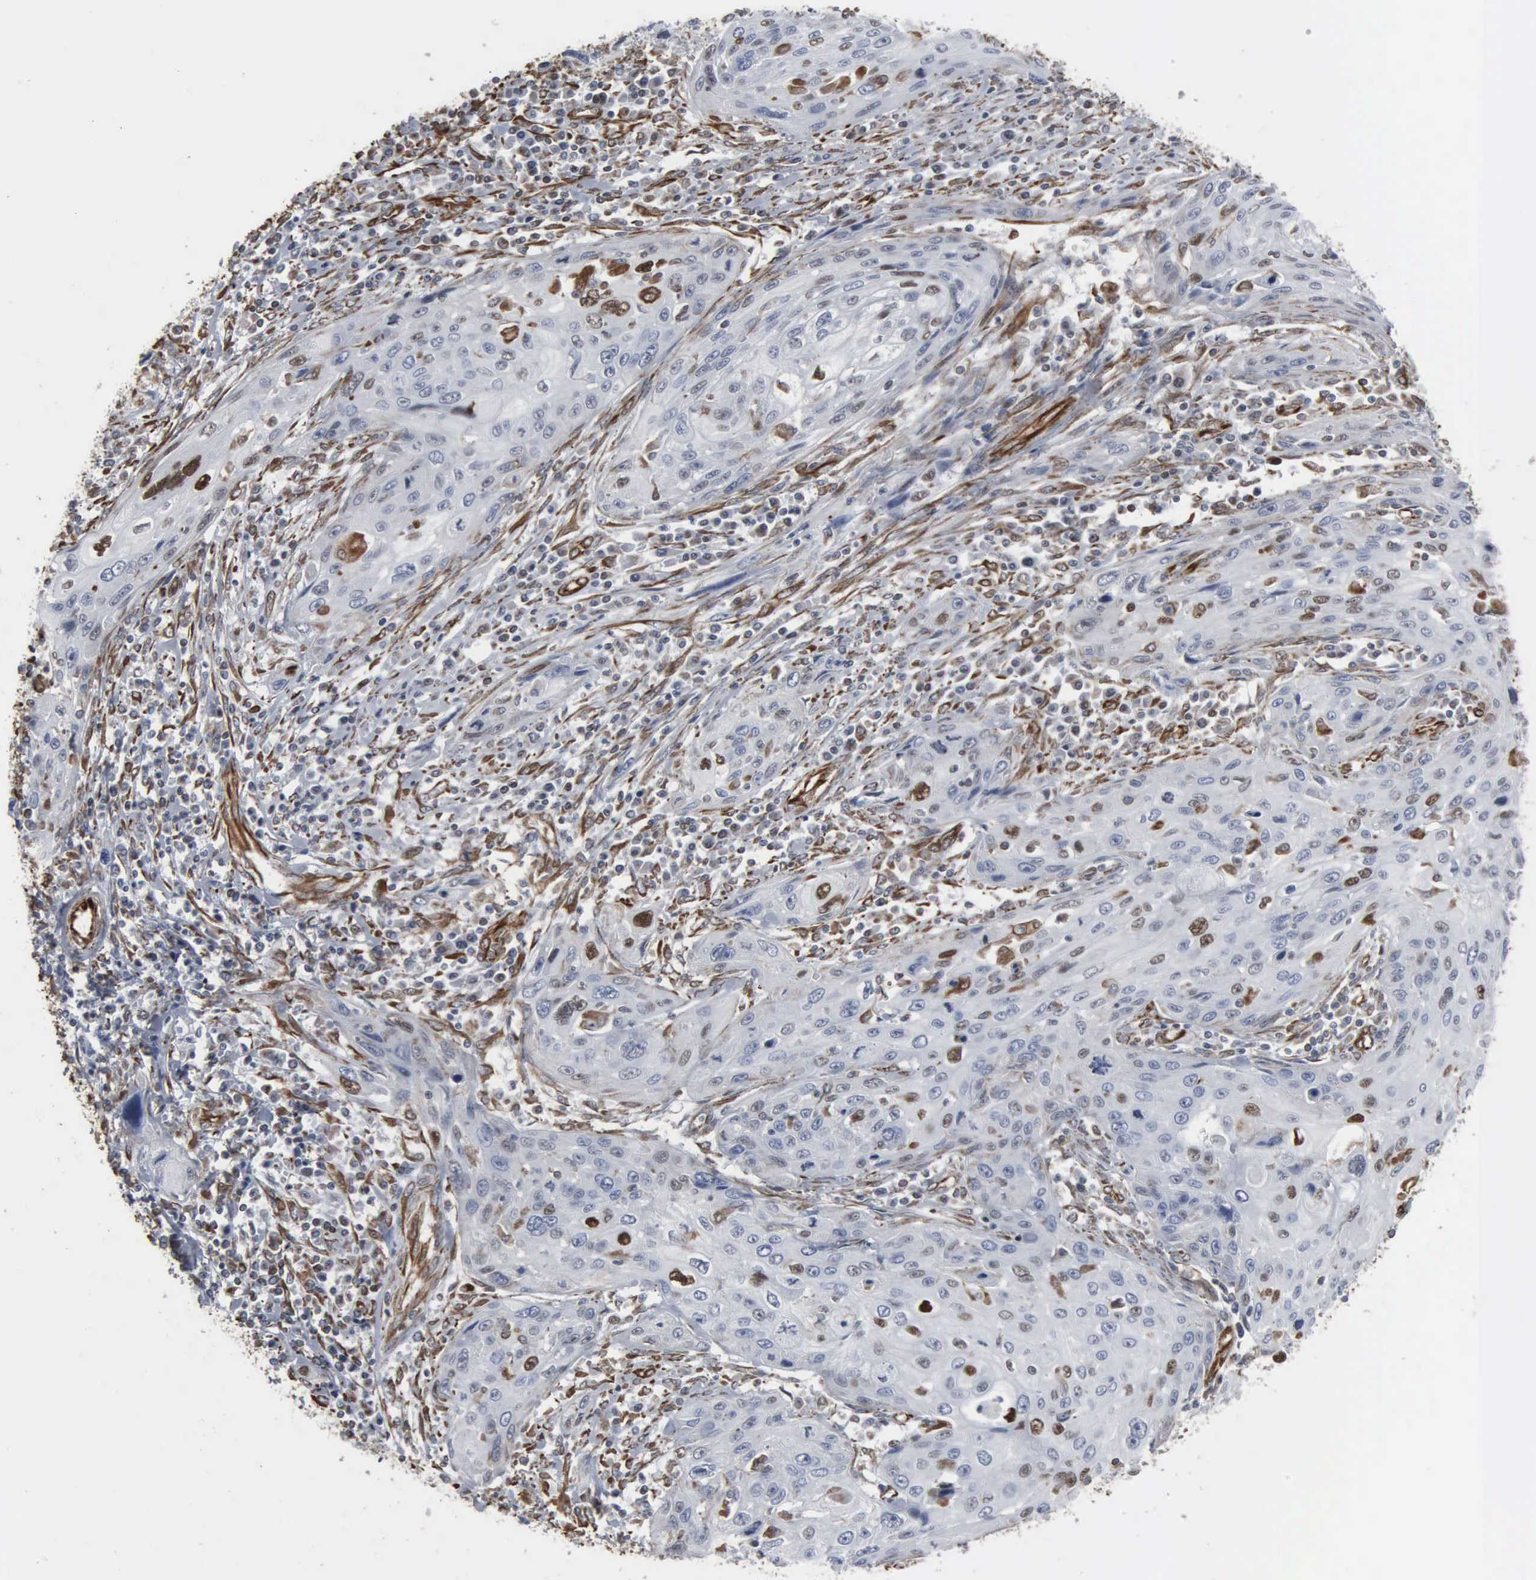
{"staining": {"intensity": "moderate", "quantity": "<25%", "location": "nuclear"}, "tissue": "cervical cancer", "cell_type": "Tumor cells", "image_type": "cancer", "snomed": [{"axis": "morphology", "description": "Squamous cell carcinoma, NOS"}, {"axis": "topography", "description": "Cervix"}], "caption": "Tumor cells reveal low levels of moderate nuclear expression in approximately <25% of cells in cervical cancer.", "gene": "CCNE1", "patient": {"sex": "female", "age": 32}}